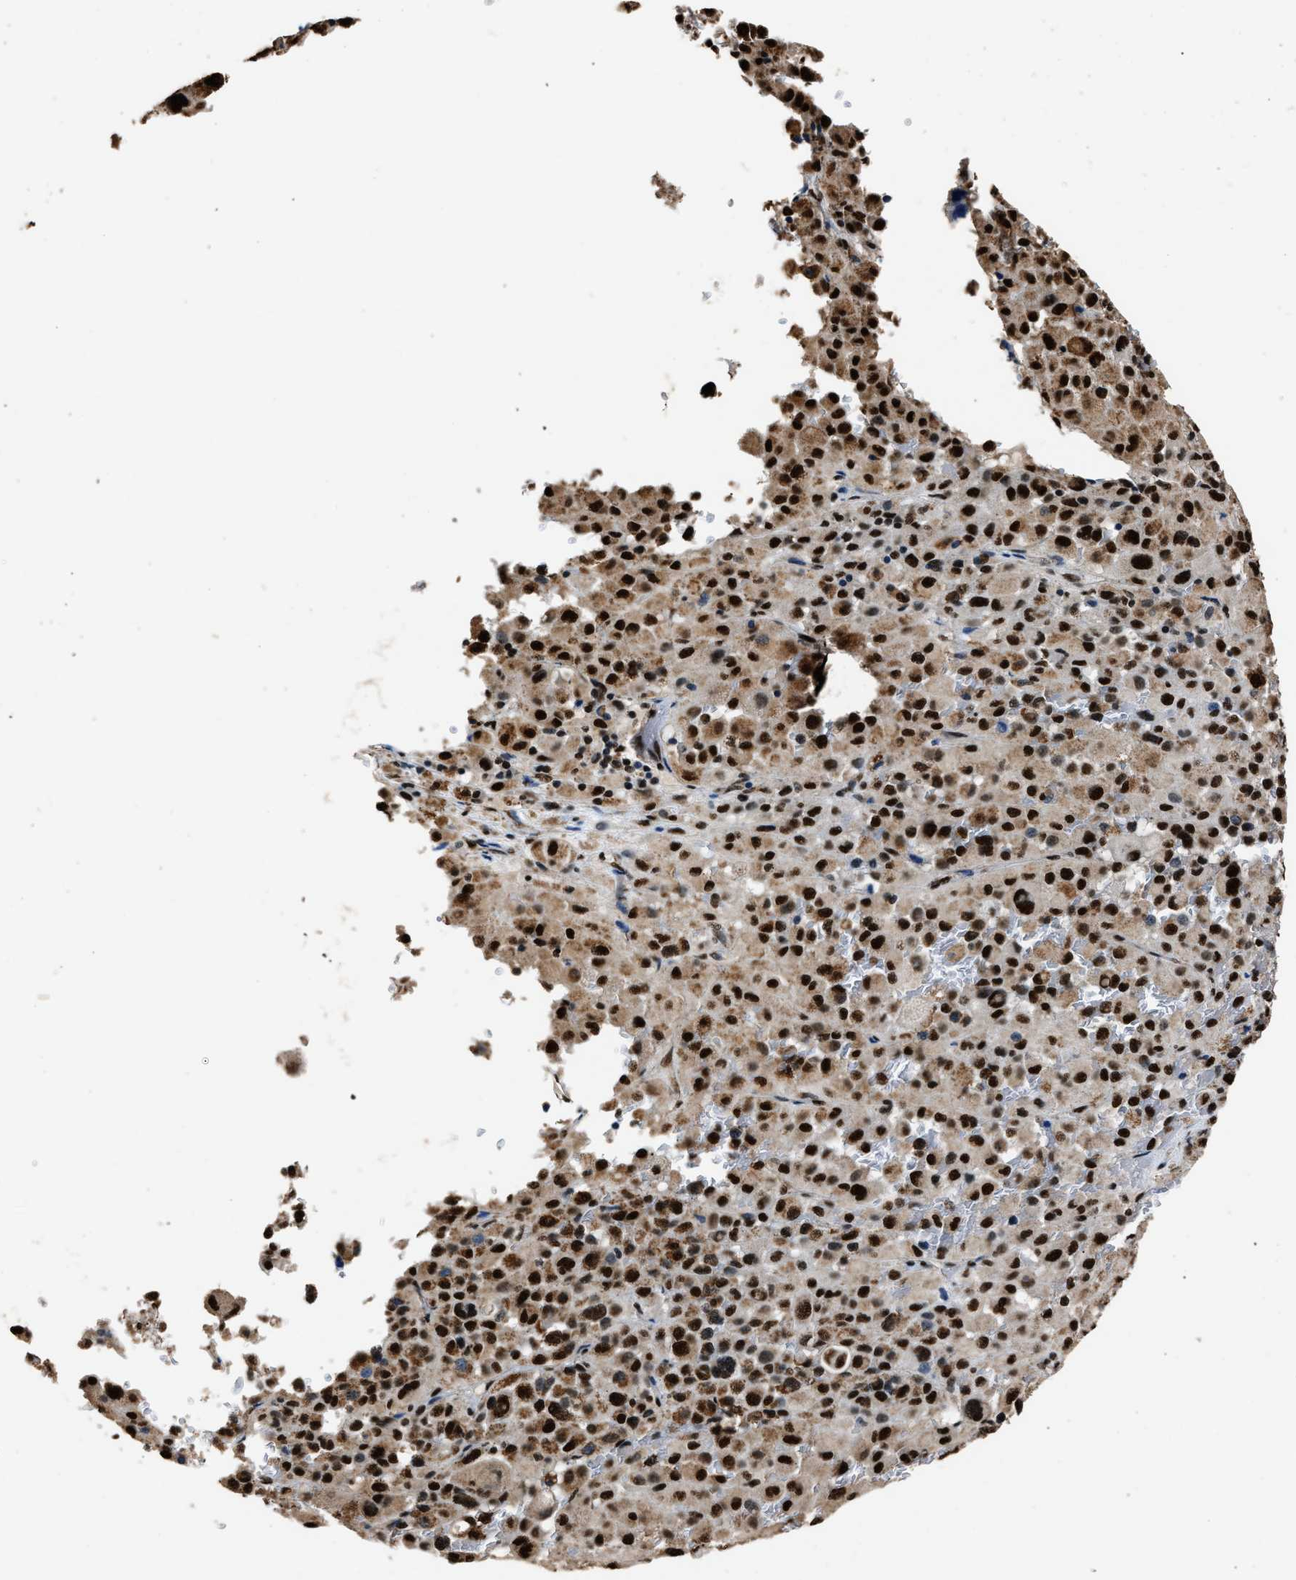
{"staining": {"intensity": "strong", "quantity": ">75%", "location": "cytoplasmic/membranous,nuclear"}, "tissue": "melanoma", "cell_type": "Tumor cells", "image_type": "cancer", "snomed": [{"axis": "morphology", "description": "Malignant melanoma, Metastatic site"}, {"axis": "topography", "description": "Skin"}], "caption": "Immunohistochemical staining of melanoma exhibits high levels of strong cytoplasmic/membranous and nuclear protein staining in approximately >75% of tumor cells.", "gene": "SAFB", "patient": {"sex": "female", "age": 74}}